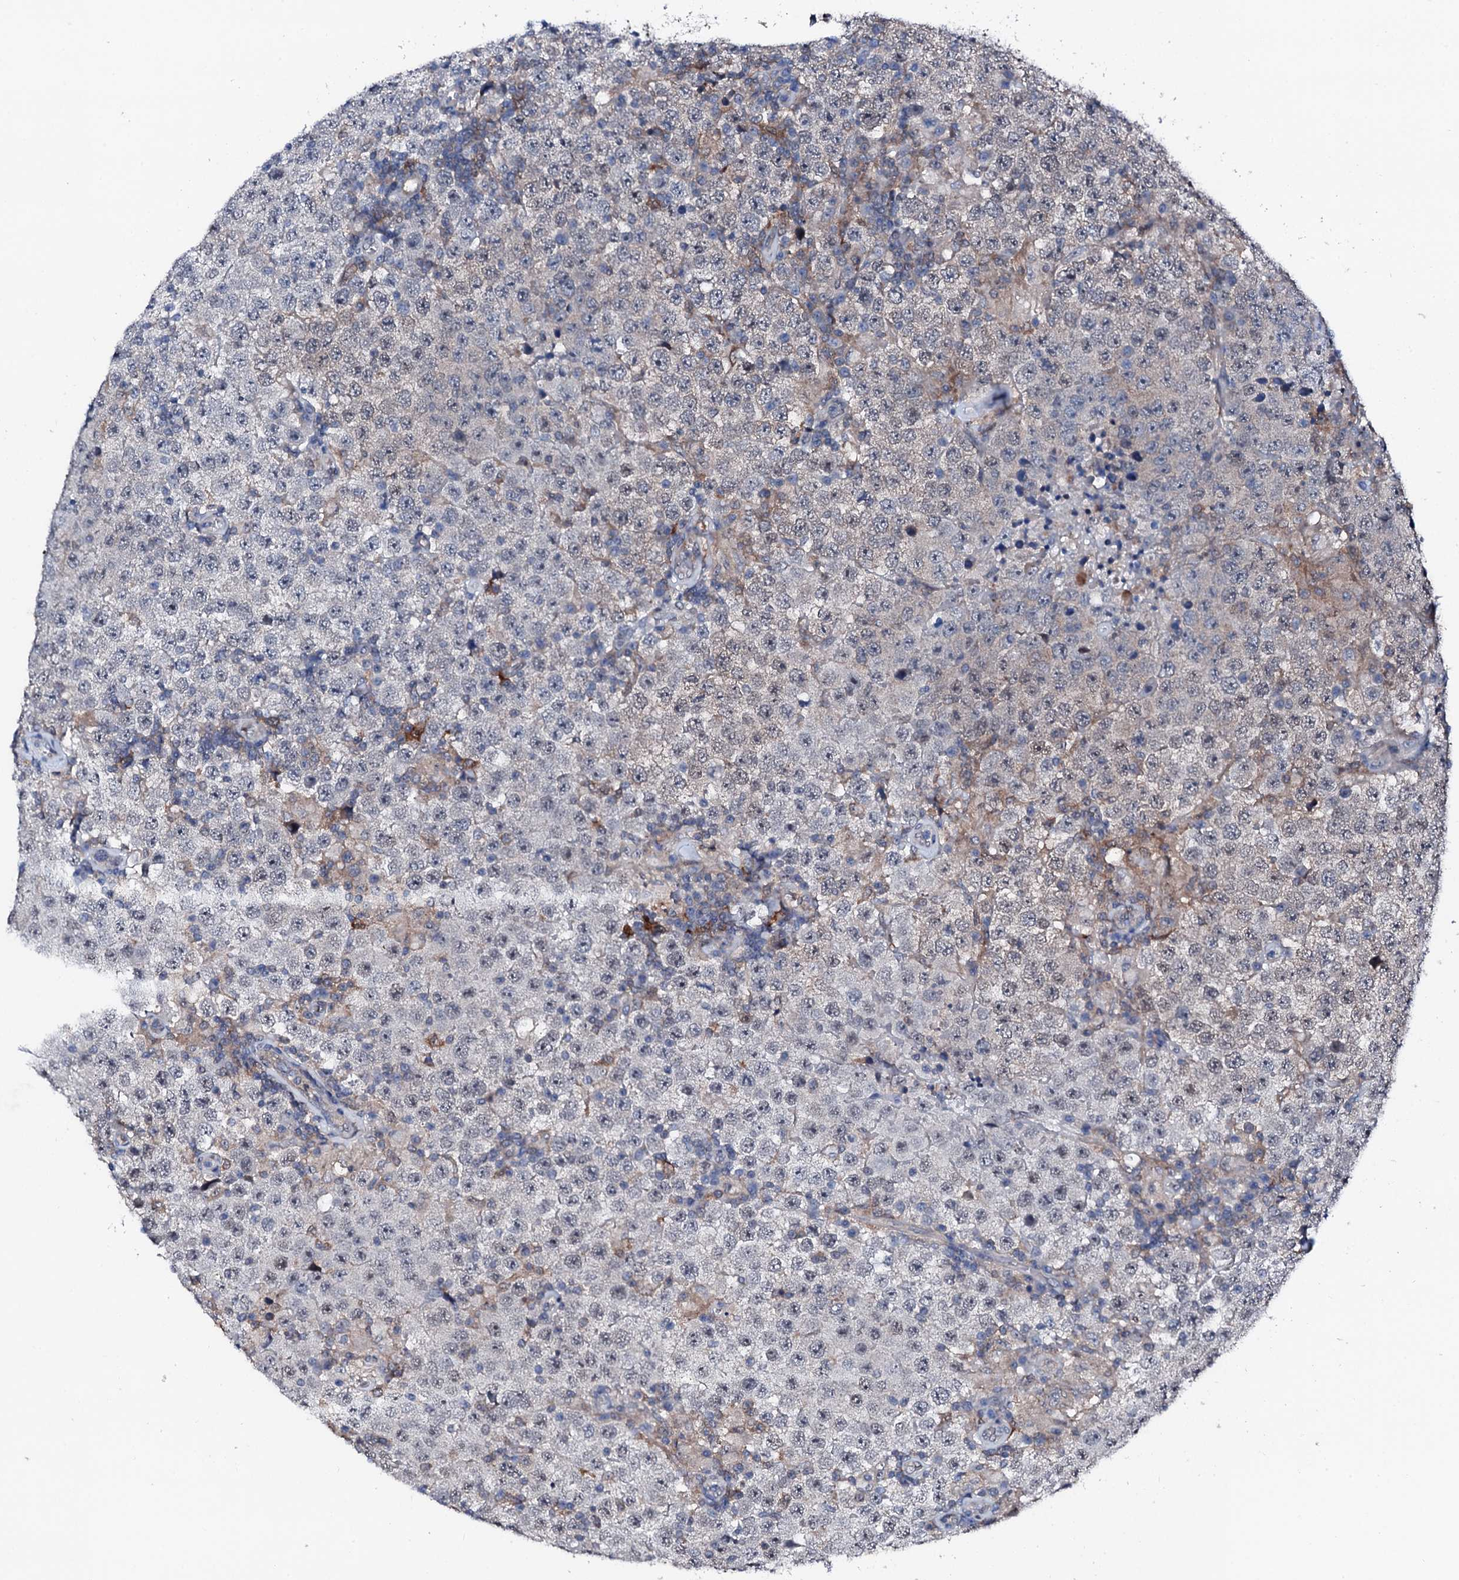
{"staining": {"intensity": "negative", "quantity": "none", "location": "none"}, "tissue": "testis cancer", "cell_type": "Tumor cells", "image_type": "cancer", "snomed": [{"axis": "morphology", "description": "Normal tissue, NOS"}, {"axis": "morphology", "description": "Urothelial carcinoma, High grade"}, {"axis": "morphology", "description": "Seminoma, NOS"}, {"axis": "morphology", "description": "Carcinoma, Embryonal, NOS"}, {"axis": "topography", "description": "Urinary bladder"}, {"axis": "topography", "description": "Testis"}], "caption": "The IHC histopathology image has no significant expression in tumor cells of testis urothelial carcinoma (high-grade) tissue.", "gene": "TRAFD1", "patient": {"sex": "male", "age": 41}}